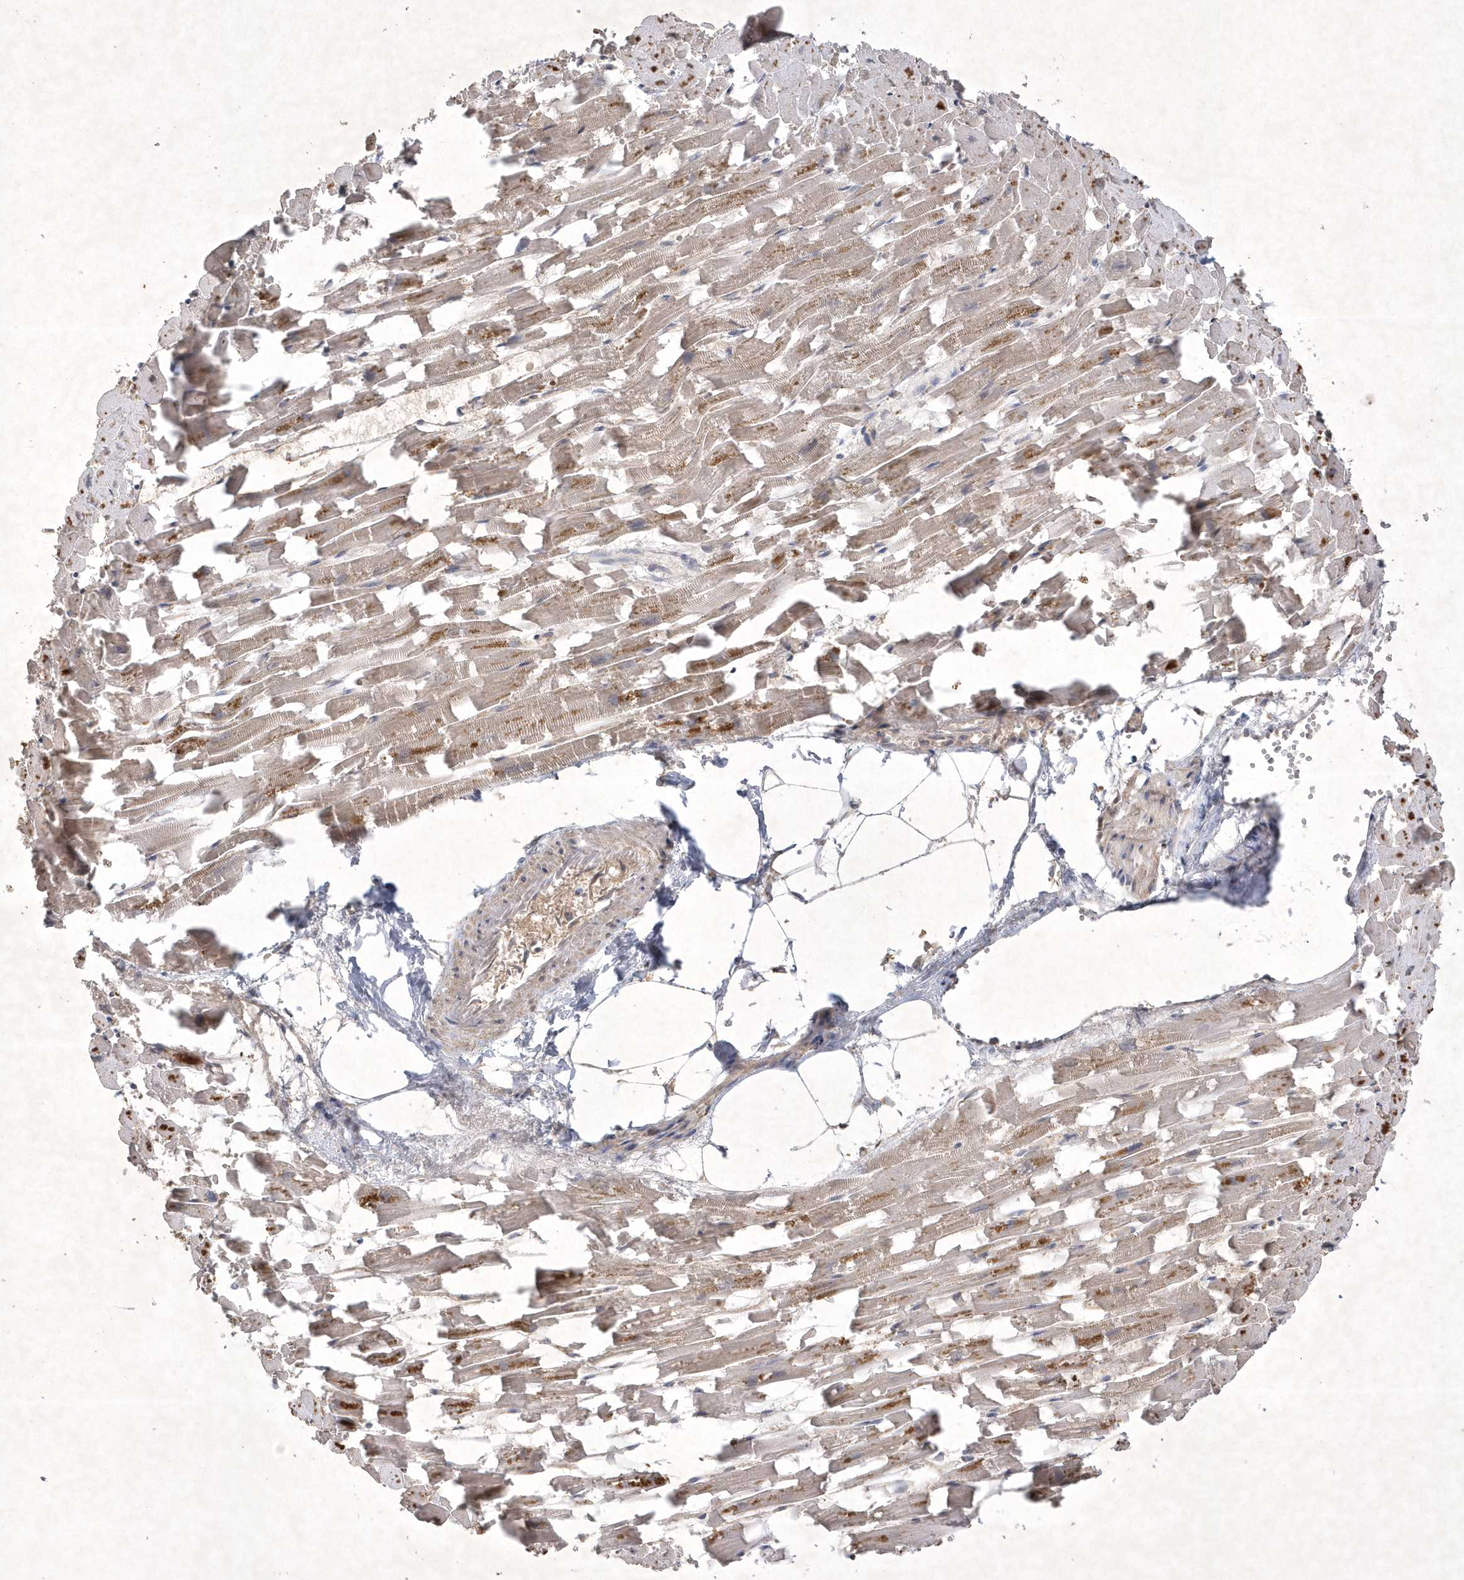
{"staining": {"intensity": "moderate", "quantity": "25%-75%", "location": "cytoplasmic/membranous"}, "tissue": "heart muscle", "cell_type": "Cardiomyocytes", "image_type": "normal", "snomed": [{"axis": "morphology", "description": "Normal tissue, NOS"}, {"axis": "topography", "description": "Heart"}], "caption": "Immunohistochemistry histopathology image of benign human heart muscle stained for a protein (brown), which displays medium levels of moderate cytoplasmic/membranous staining in about 25%-75% of cardiomyocytes.", "gene": "AKR7A2", "patient": {"sex": "female", "age": 64}}